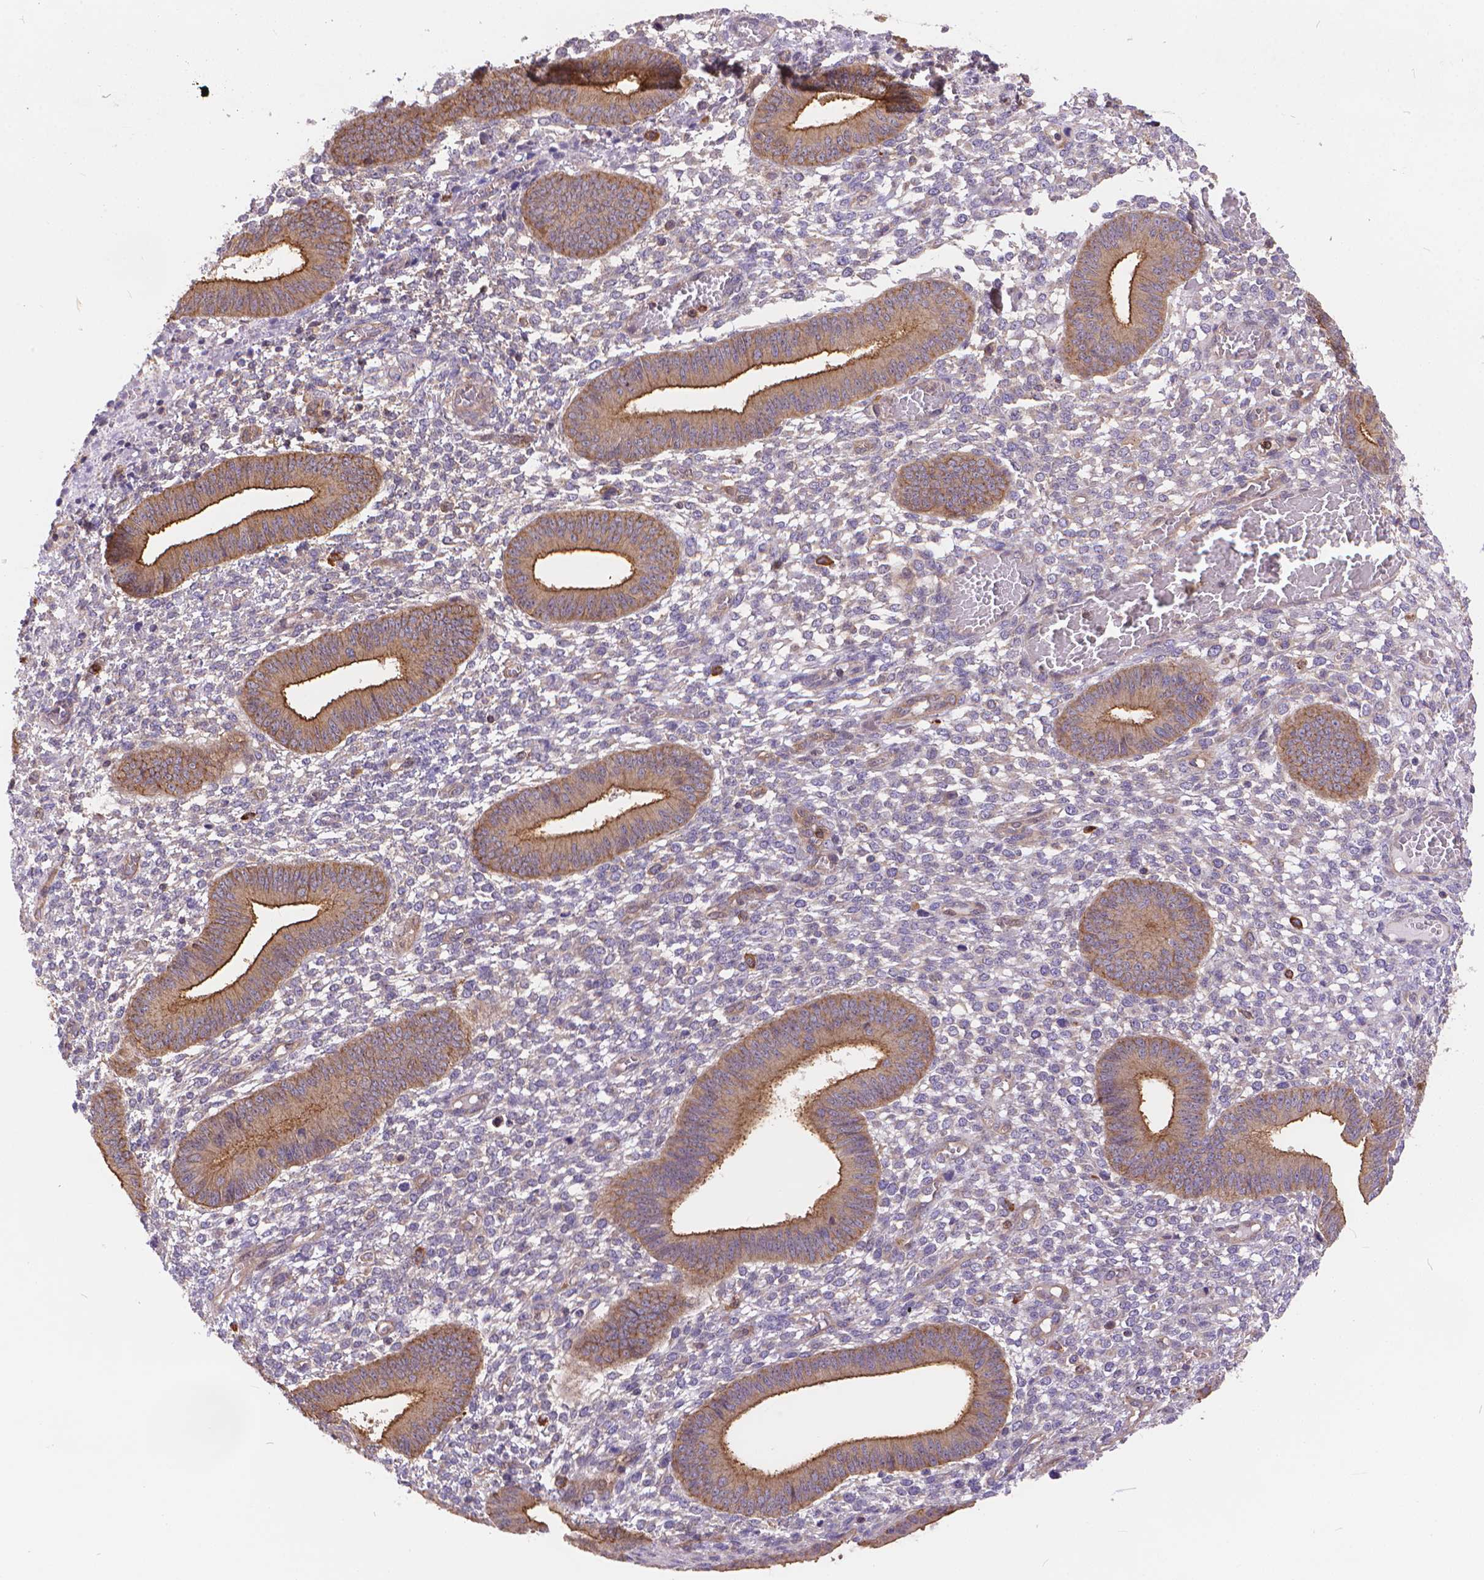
{"staining": {"intensity": "negative", "quantity": "none", "location": "none"}, "tissue": "endometrium", "cell_type": "Cells in endometrial stroma", "image_type": "normal", "snomed": [{"axis": "morphology", "description": "Normal tissue, NOS"}, {"axis": "topography", "description": "Endometrium"}], "caption": "The image shows no staining of cells in endometrial stroma in unremarkable endometrium. (DAB (3,3'-diaminobenzidine) immunohistochemistry visualized using brightfield microscopy, high magnification).", "gene": "ARAP1", "patient": {"sex": "female", "age": 42}}